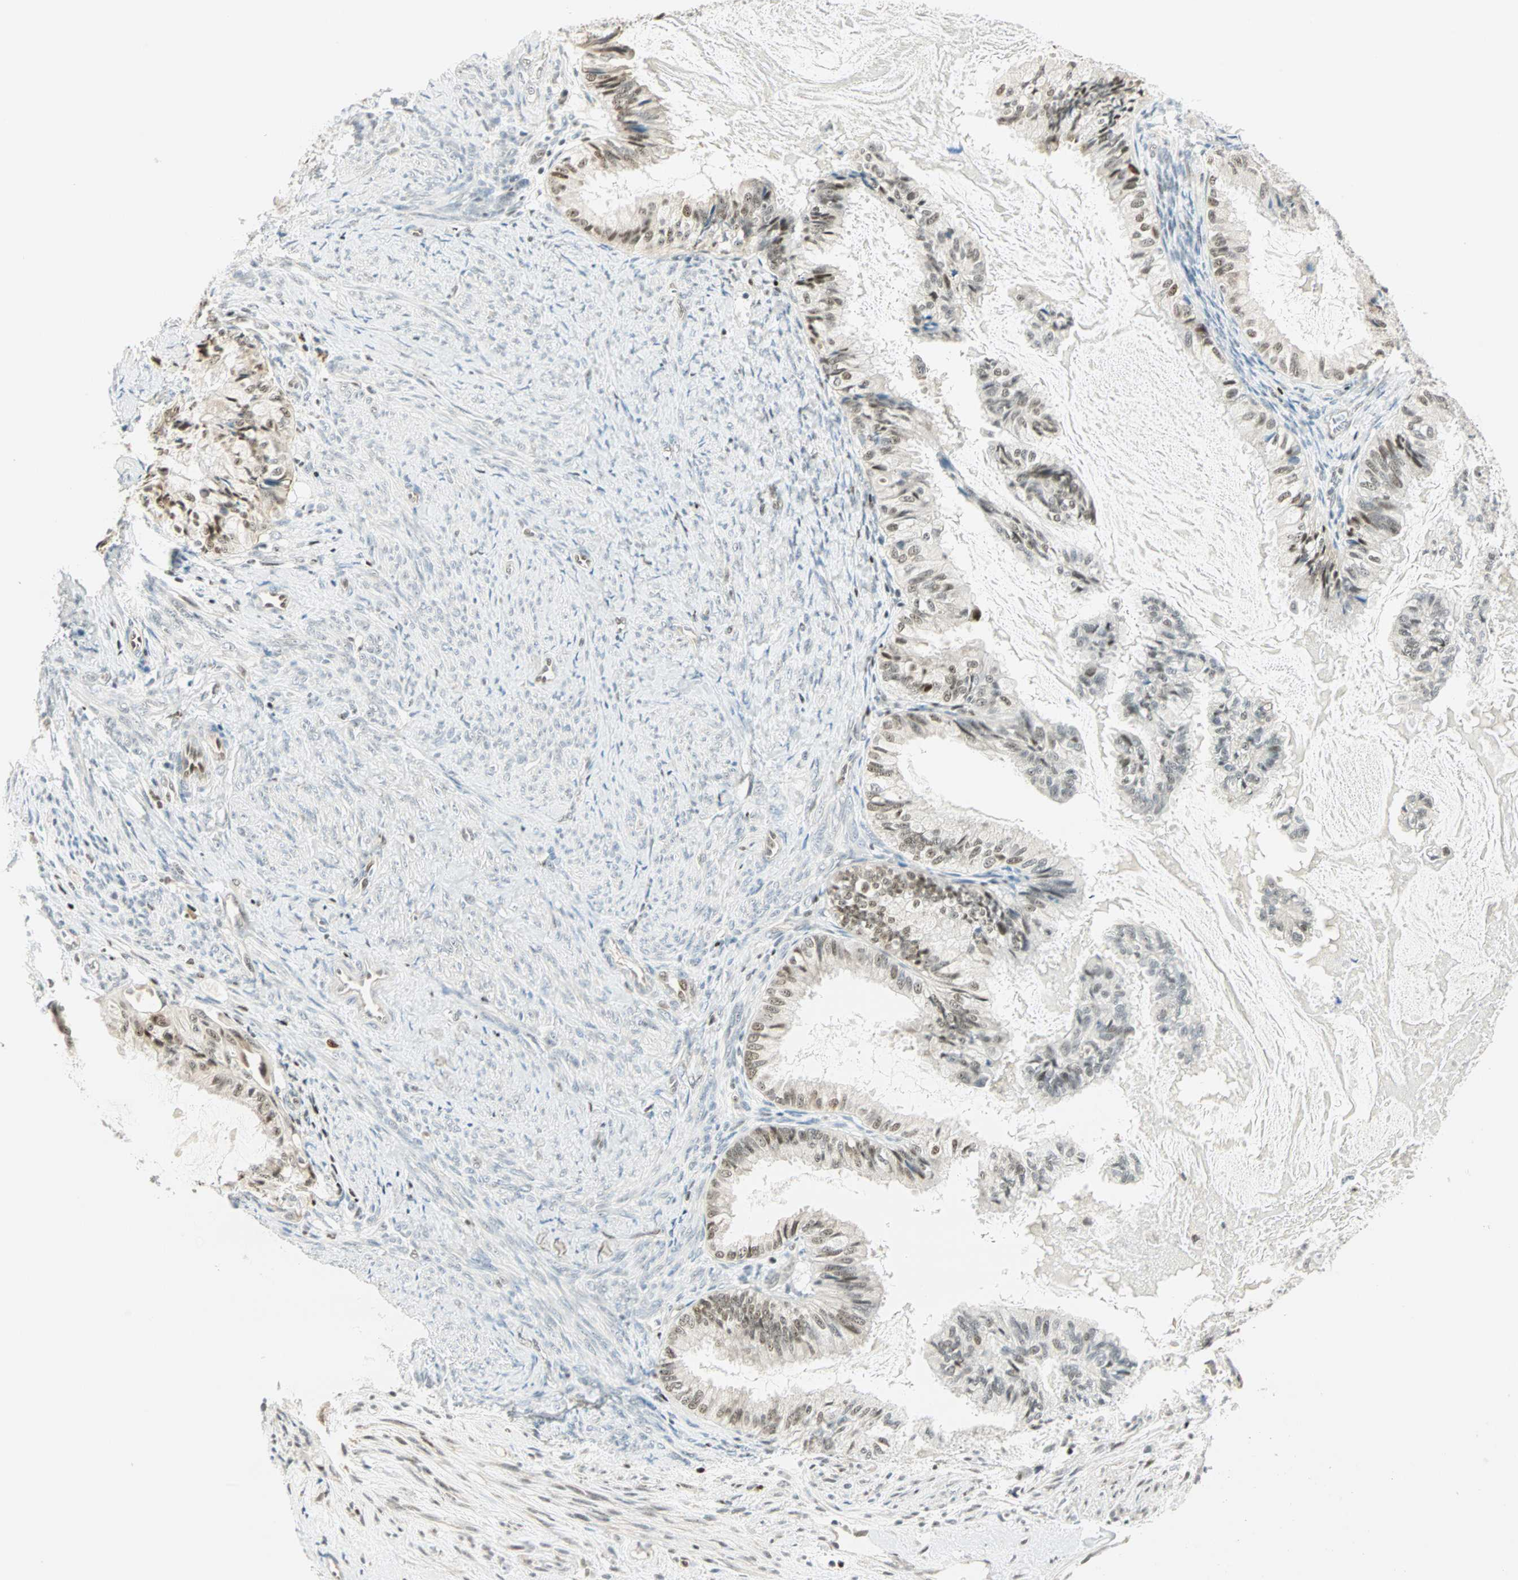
{"staining": {"intensity": "moderate", "quantity": "25%-75%", "location": "nuclear"}, "tissue": "cervical cancer", "cell_type": "Tumor cells", "image_type": "cancer", "snomed": [{"axis": "morphology", "description": "Normal tissue, NOS"}, {"axis": "morphology", "description": "Adenocarcinoma, NOS"}, {"axis": "topography", "description": "Cervix"}, {"axis": "topography", "description": "Endometrium"}], "caption": "Human cervical cancer stained with a brown dye displays moderate nuclear positive expression in approximately 25%-75% of tumor cells.", "gene": "MSX2", "patient": {"sex": "female", "age": 86}}